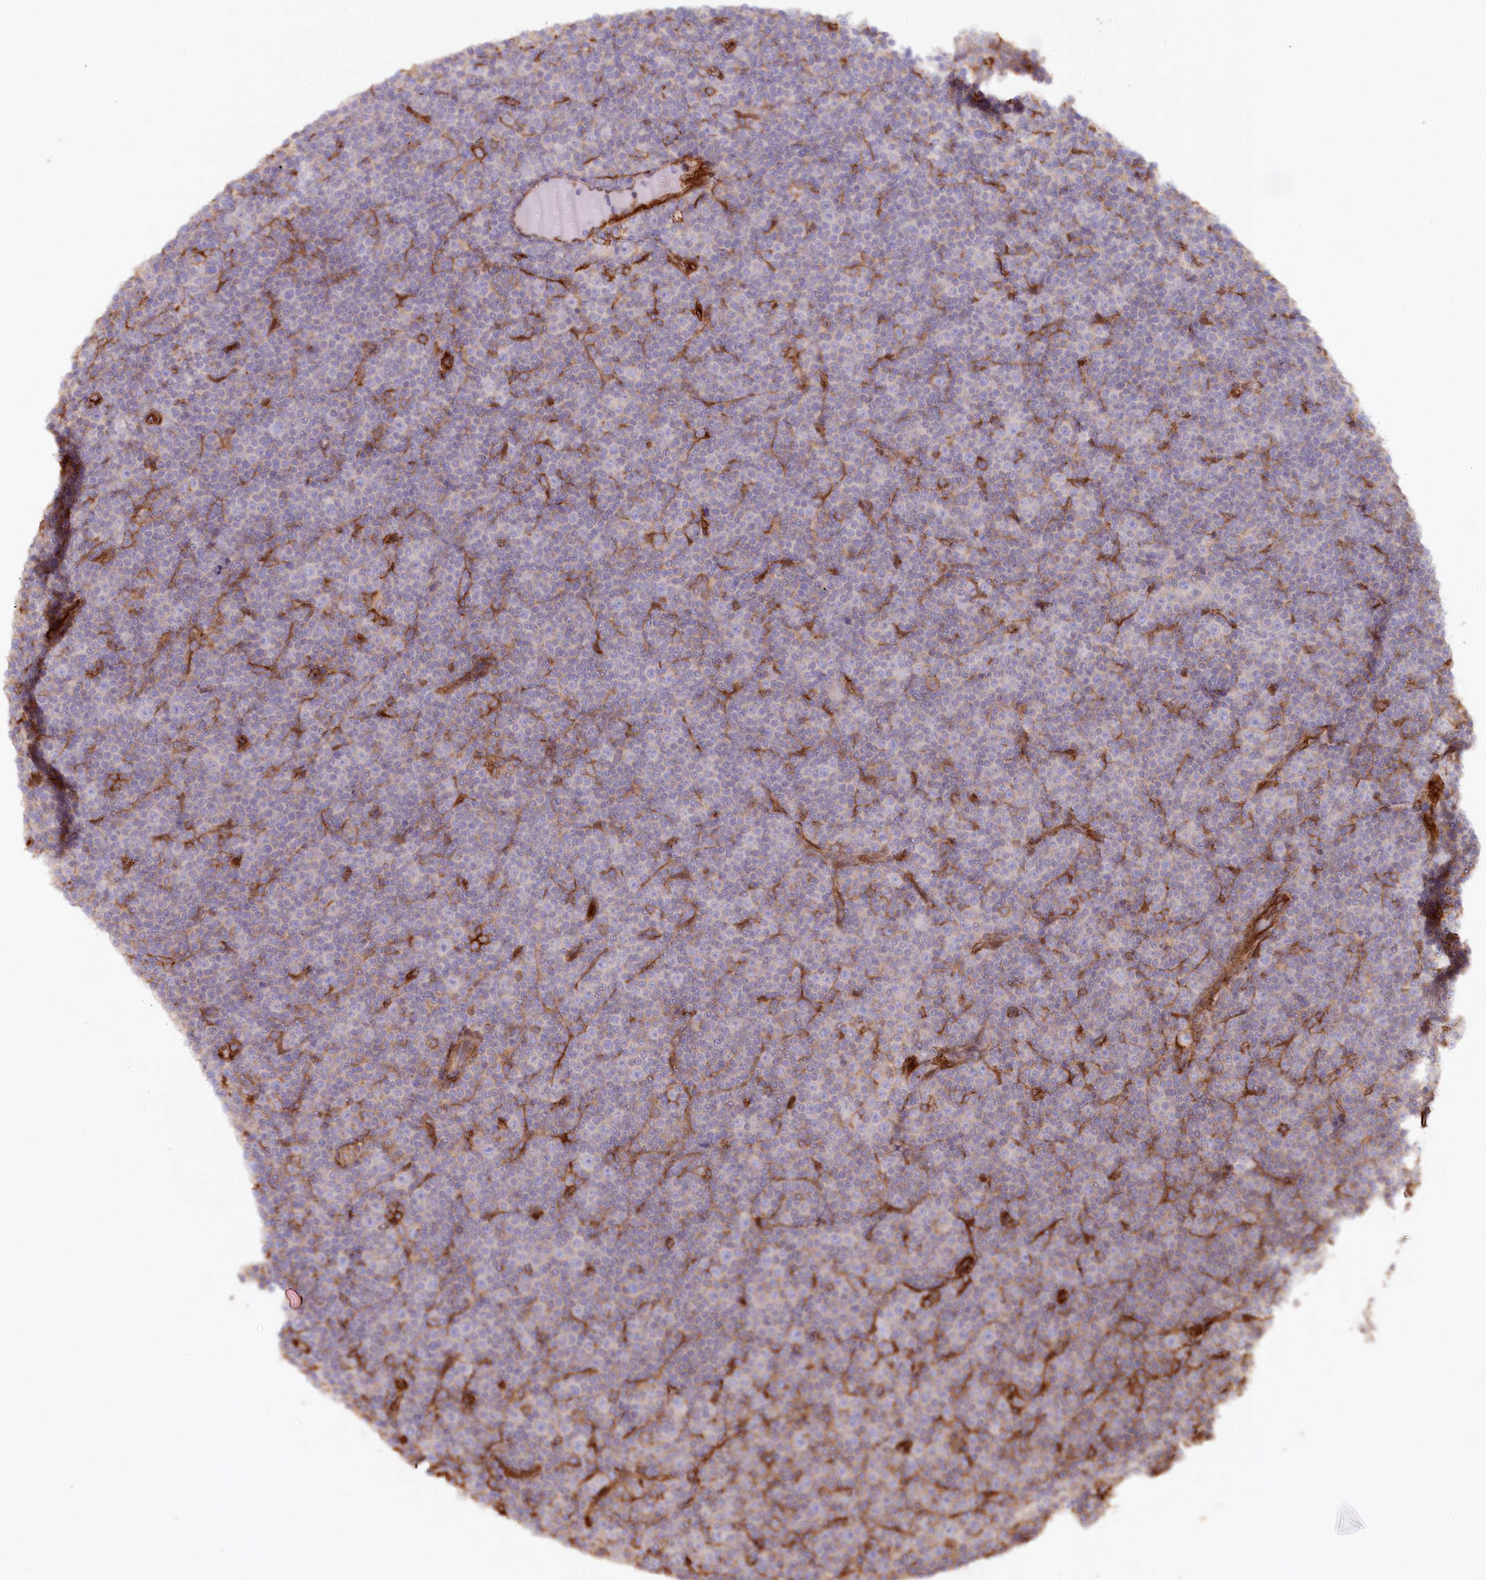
{"staining": {"intensity": "moderate", "quantity": "25%-75%", "location": "cytoplasmic/membranous"}, "tissue": "lymphoma", "cell_type": "Tumor cells", "image_type": "cancer", "snomed": [{"axis": "morphology", "description": "Malignant lymphoma, non-Hodgkin's type, Low grade"}, {"axis": "topography", "description": "Lymph node"}], "caption": "The immunohistochemical stain labels moderate cytoplasmic/membranous expression in tumor cells of lymphoma tissue.", "gene": "RBP5", "patient": {"sex": "female", "age": 67}}